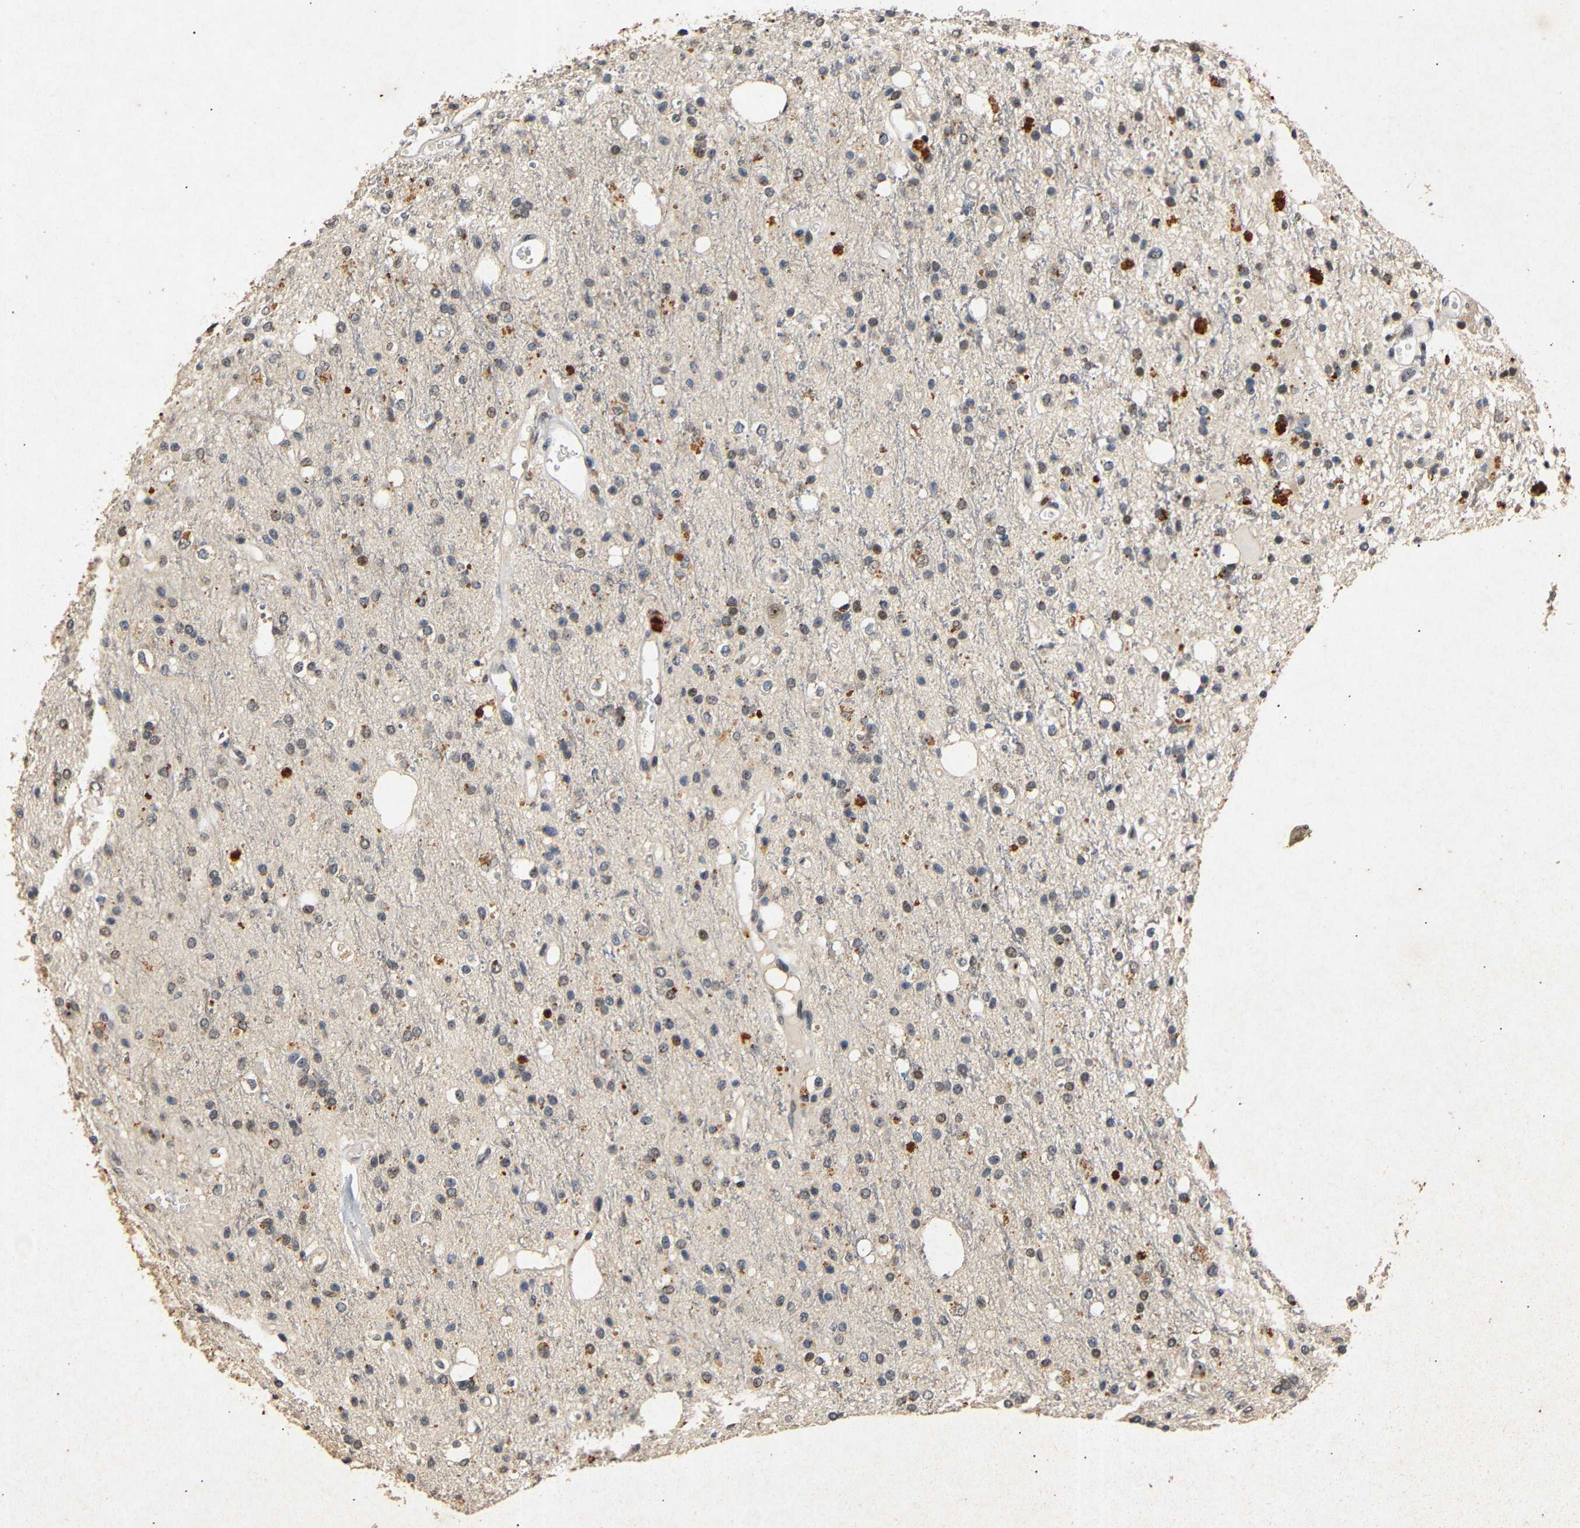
{"staining": {"intensity": "moderate", "quantity": "25%-75%", "location": "nuclear"}, "tissue": "glioma", "cell_type": "Tumor cells", "image_type": "cancer", "snomed": [{"axis": "morphology", "description": "Glioma, malignant, High grade"}, {"axis": "topography", "description": "Brain"}], "caption": "The image shows a brown stain indicating the presence of a protein in the nuclear of tumor cells in glioma.", "gene": "PARN", "patient": {"sex": "male", "age": 47}}